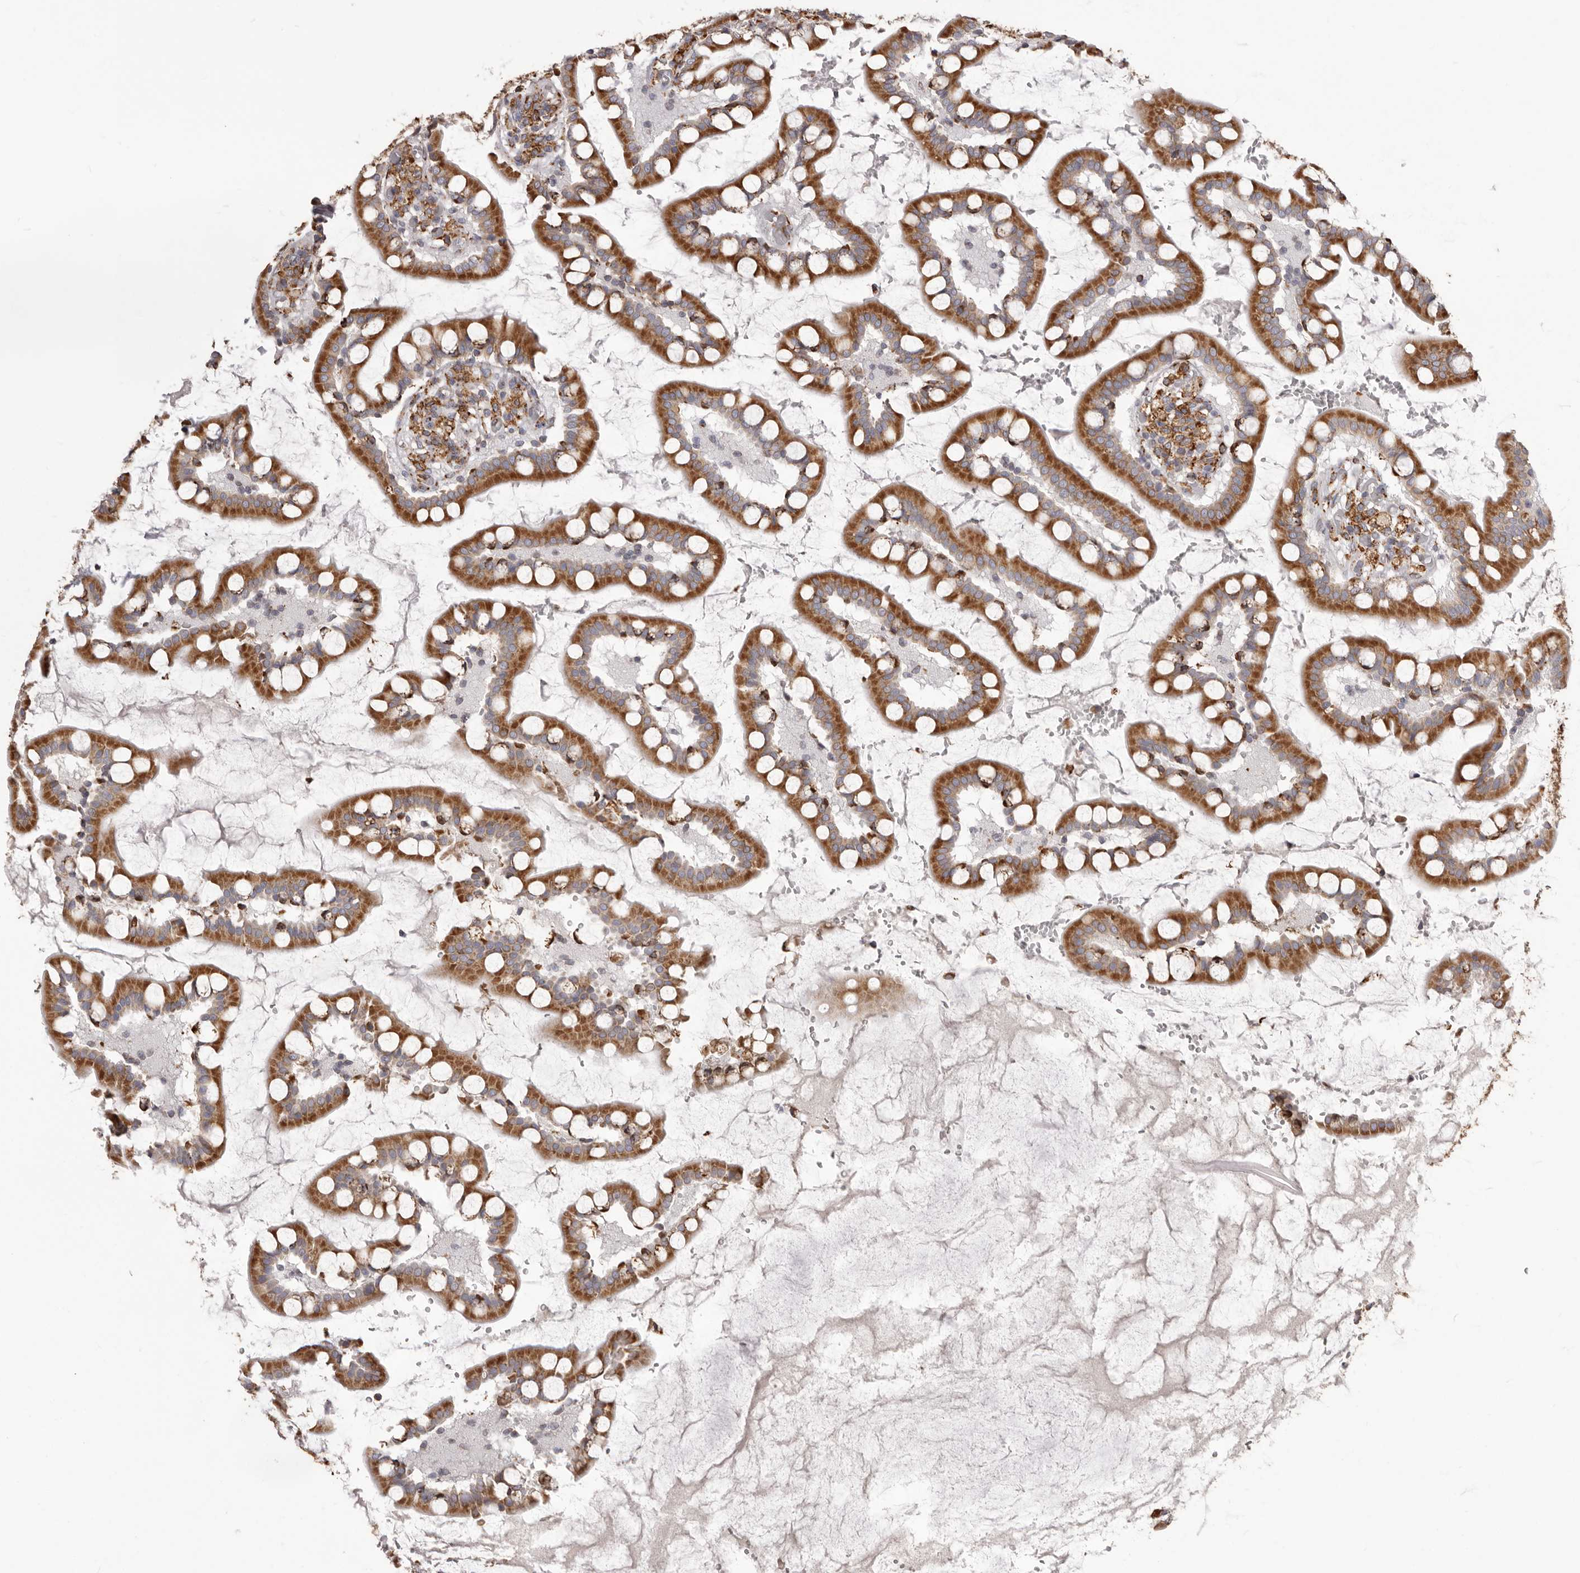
{"staining": {"intensity": "moderate", "quantity": ">75%", "location": "cytoplasmic/membranous"}, "tissue": "small intestine", "cell_type": "Glandular cells", "image_type": "normal", "snomed": [{"axis": "morphology", "description": "Normal tissue, NOS"}, {"axis": "topography", "description": "Small intestine"}], "caption": "Small intestine stained with a protein marker shows moderate staining in glandular cells.", "gene": "QRSL1", "patient": {"sex": "male", "age": 52}}